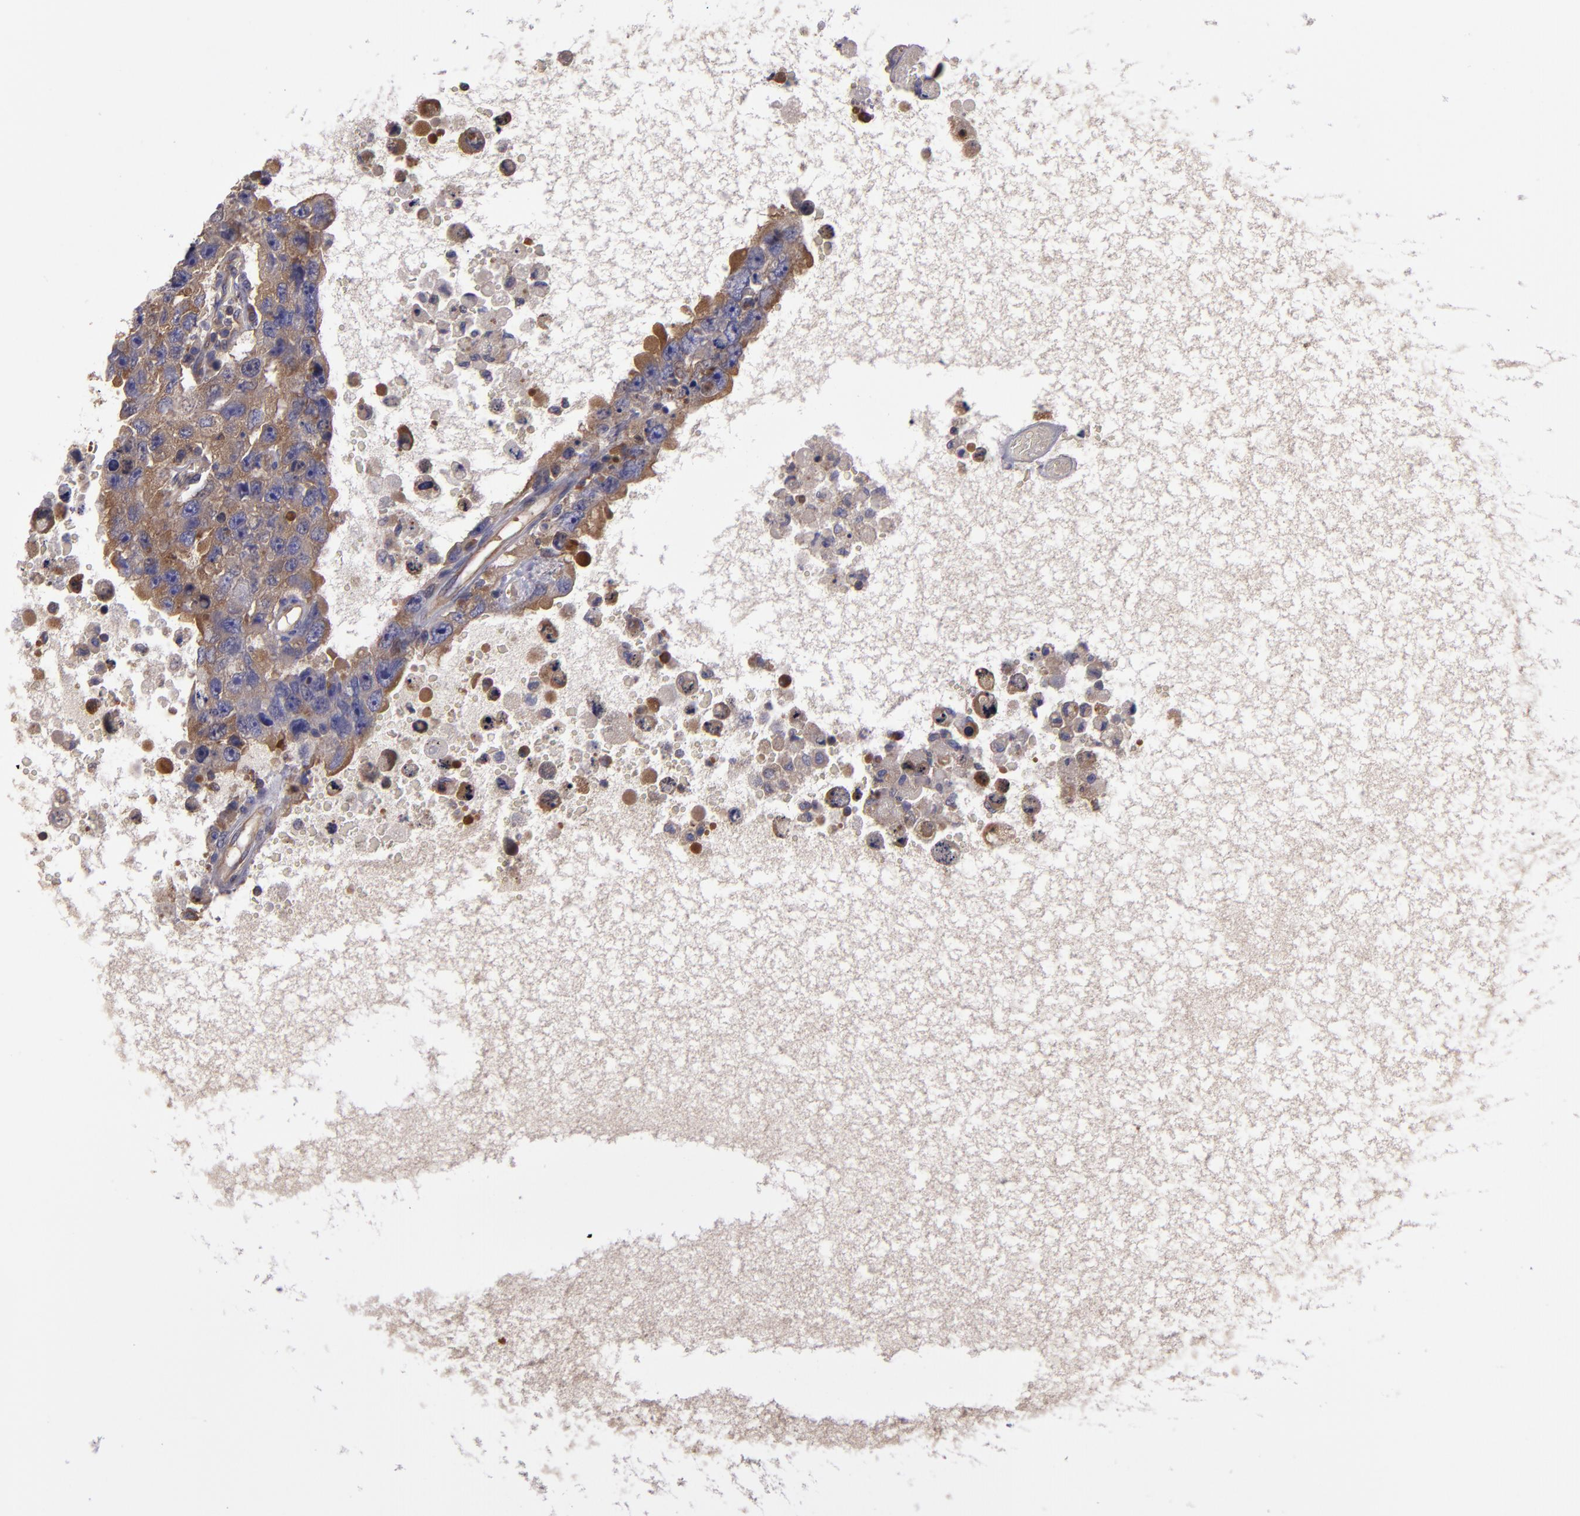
{"staining": {"intensity": "weak", "quantity": ">75%", "location": "cytoplasmic/membranous"}, "tissue": "testis cancer", "cell_type": "Tumor cells", "image_type": "cancer", "snomed": [{"axis": "morphology", "description": "Carcinoma, Embryonal, NOS"}, {"axis": "topography", "description": "Testis"}], "caption": "This is a micrograph of immunohistochemistry staining of testis cancer (embryonal carcinoma), which shows weak positivity in the cytoplasmic/membranous of tumor cells.", "gene": "CARS1", "patient": {"sex": "male", "age": 26}}